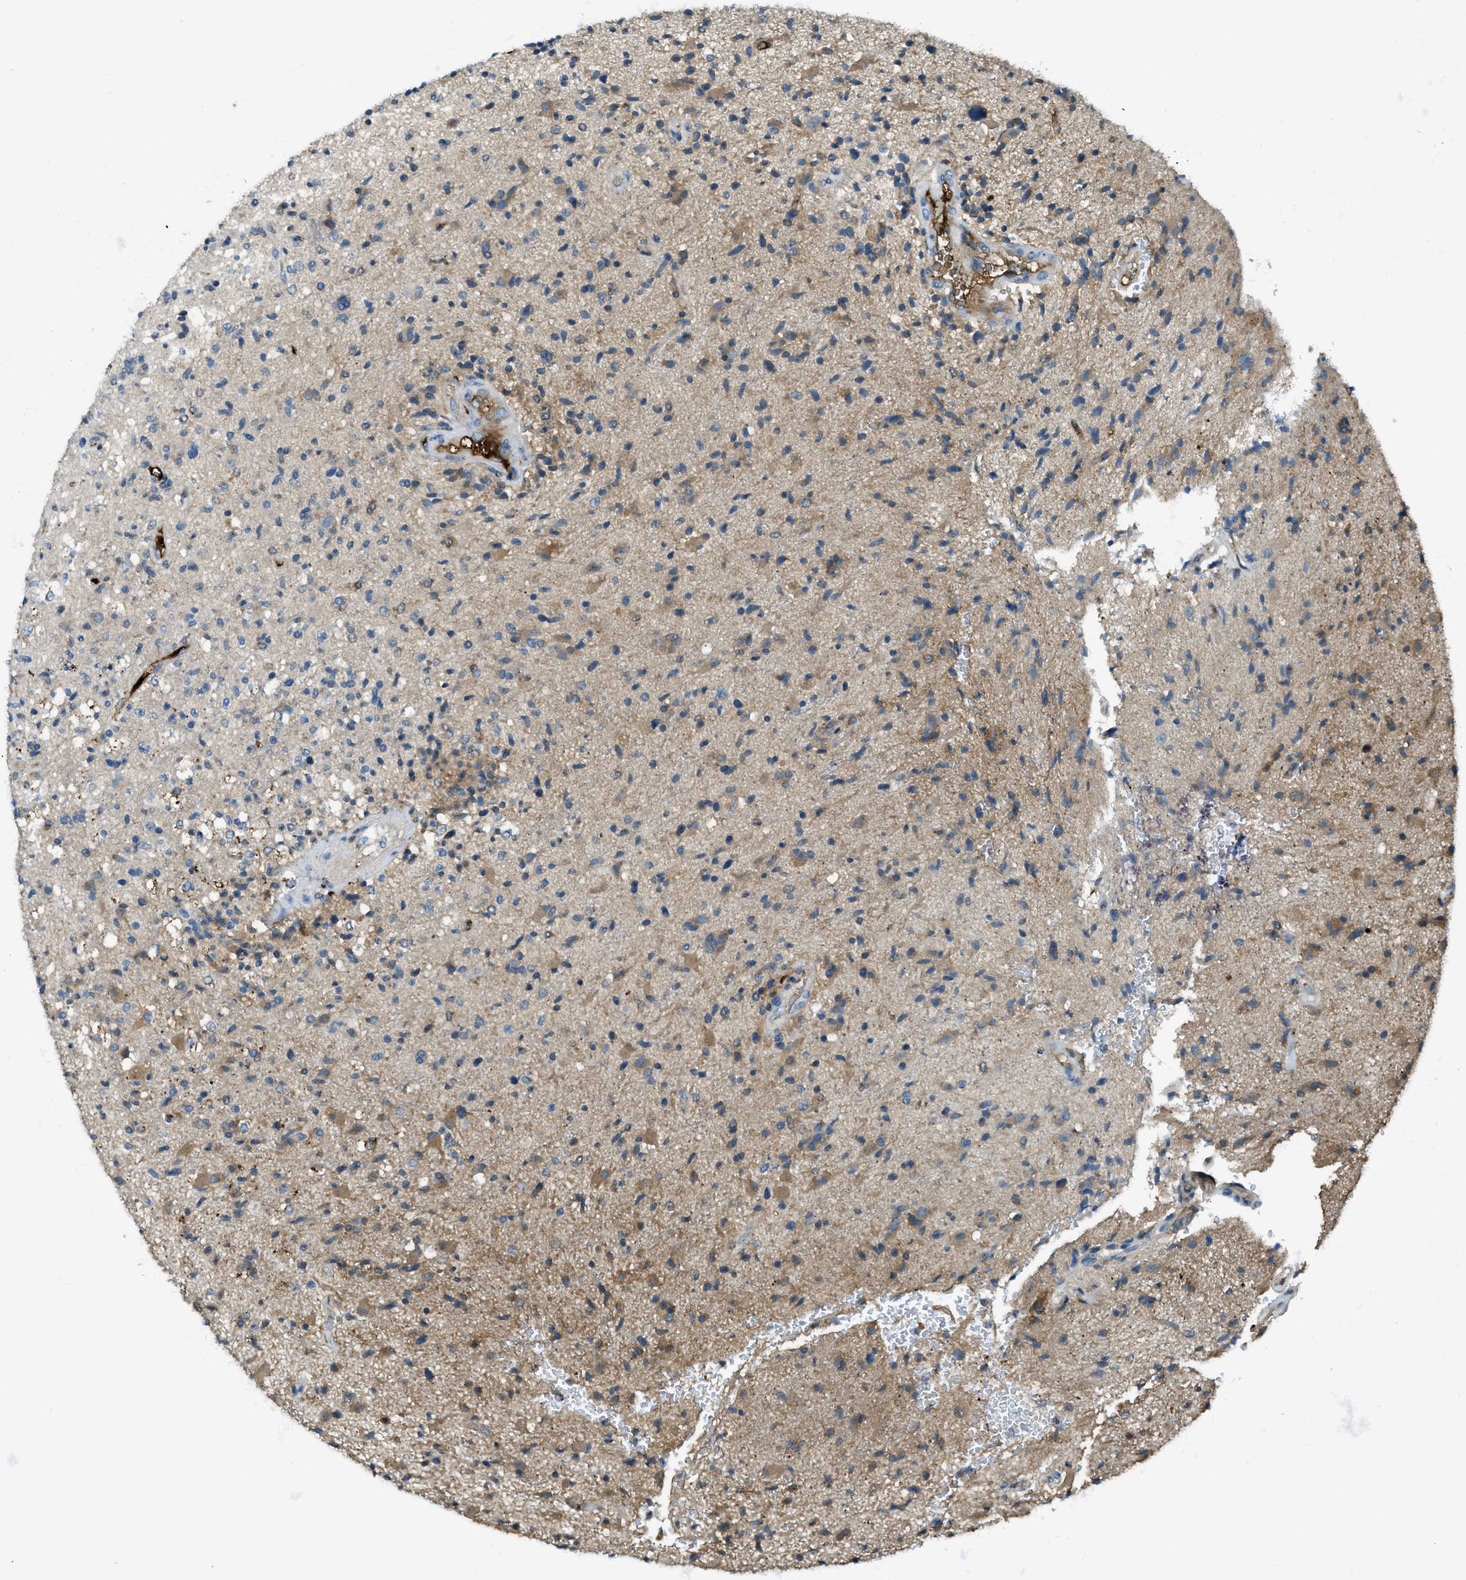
{"staining": {"intensity": "moderate", "quantity": ">75%", "location": "cytoplasmic/membranous"}, "tissue": "glioma", "cell_type": "Tumor cells", "image_type": "cancer", "snomed": [{"axis": "morphology", "description": "Glioma, malignant, High grade"}, {"axis": "topography", "description": "Brain"}], "caption": "IHC histopathology image of human glioma stained for a protein (brown), which exhibits medium levels of moderate cytoplasmic/membranous expression in approximately >75% of tumor cells.", "gene": "TRIM59", "patient": {"sex": "male", "age": 72}}